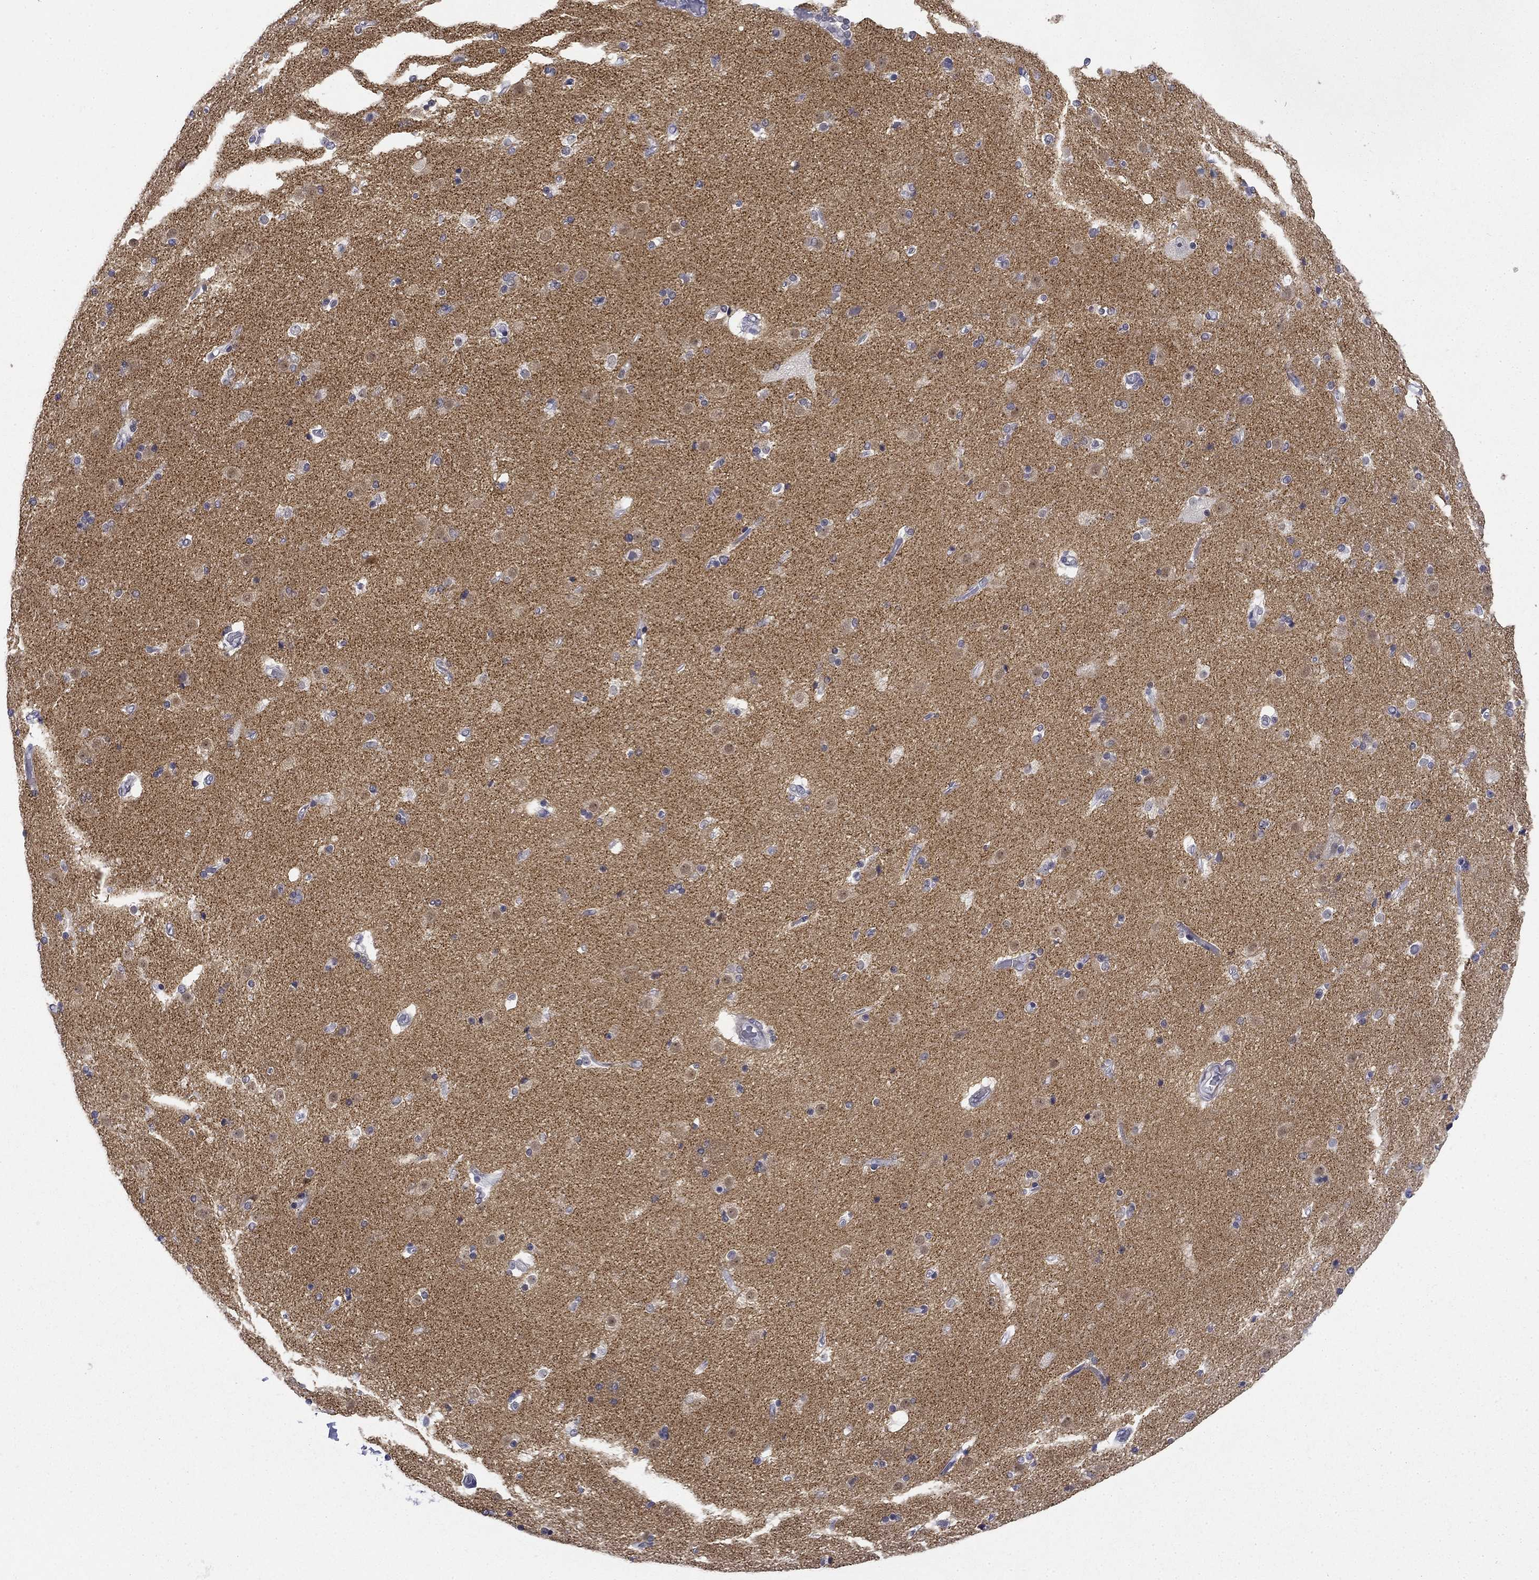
{"staining": {"intensity": "negative", "quantity": "none", "location": "none"}, "tissue": "caudate", "cell_type": "Glial cells", "image_type": "normal", "snomed": [{"axis": "morphology", "description": "Normal tissue, NOS"}, {"axis": "topography", "description": "Lateral ventricle wall"}], "caption": "A high-resolution photomicrograph shows immunohistochemistry staining of benign caudate, which demonstrates no significant staining in glial cells.", "gene": "TIGD4", "patient": {"sex": "male", "age": 54}}